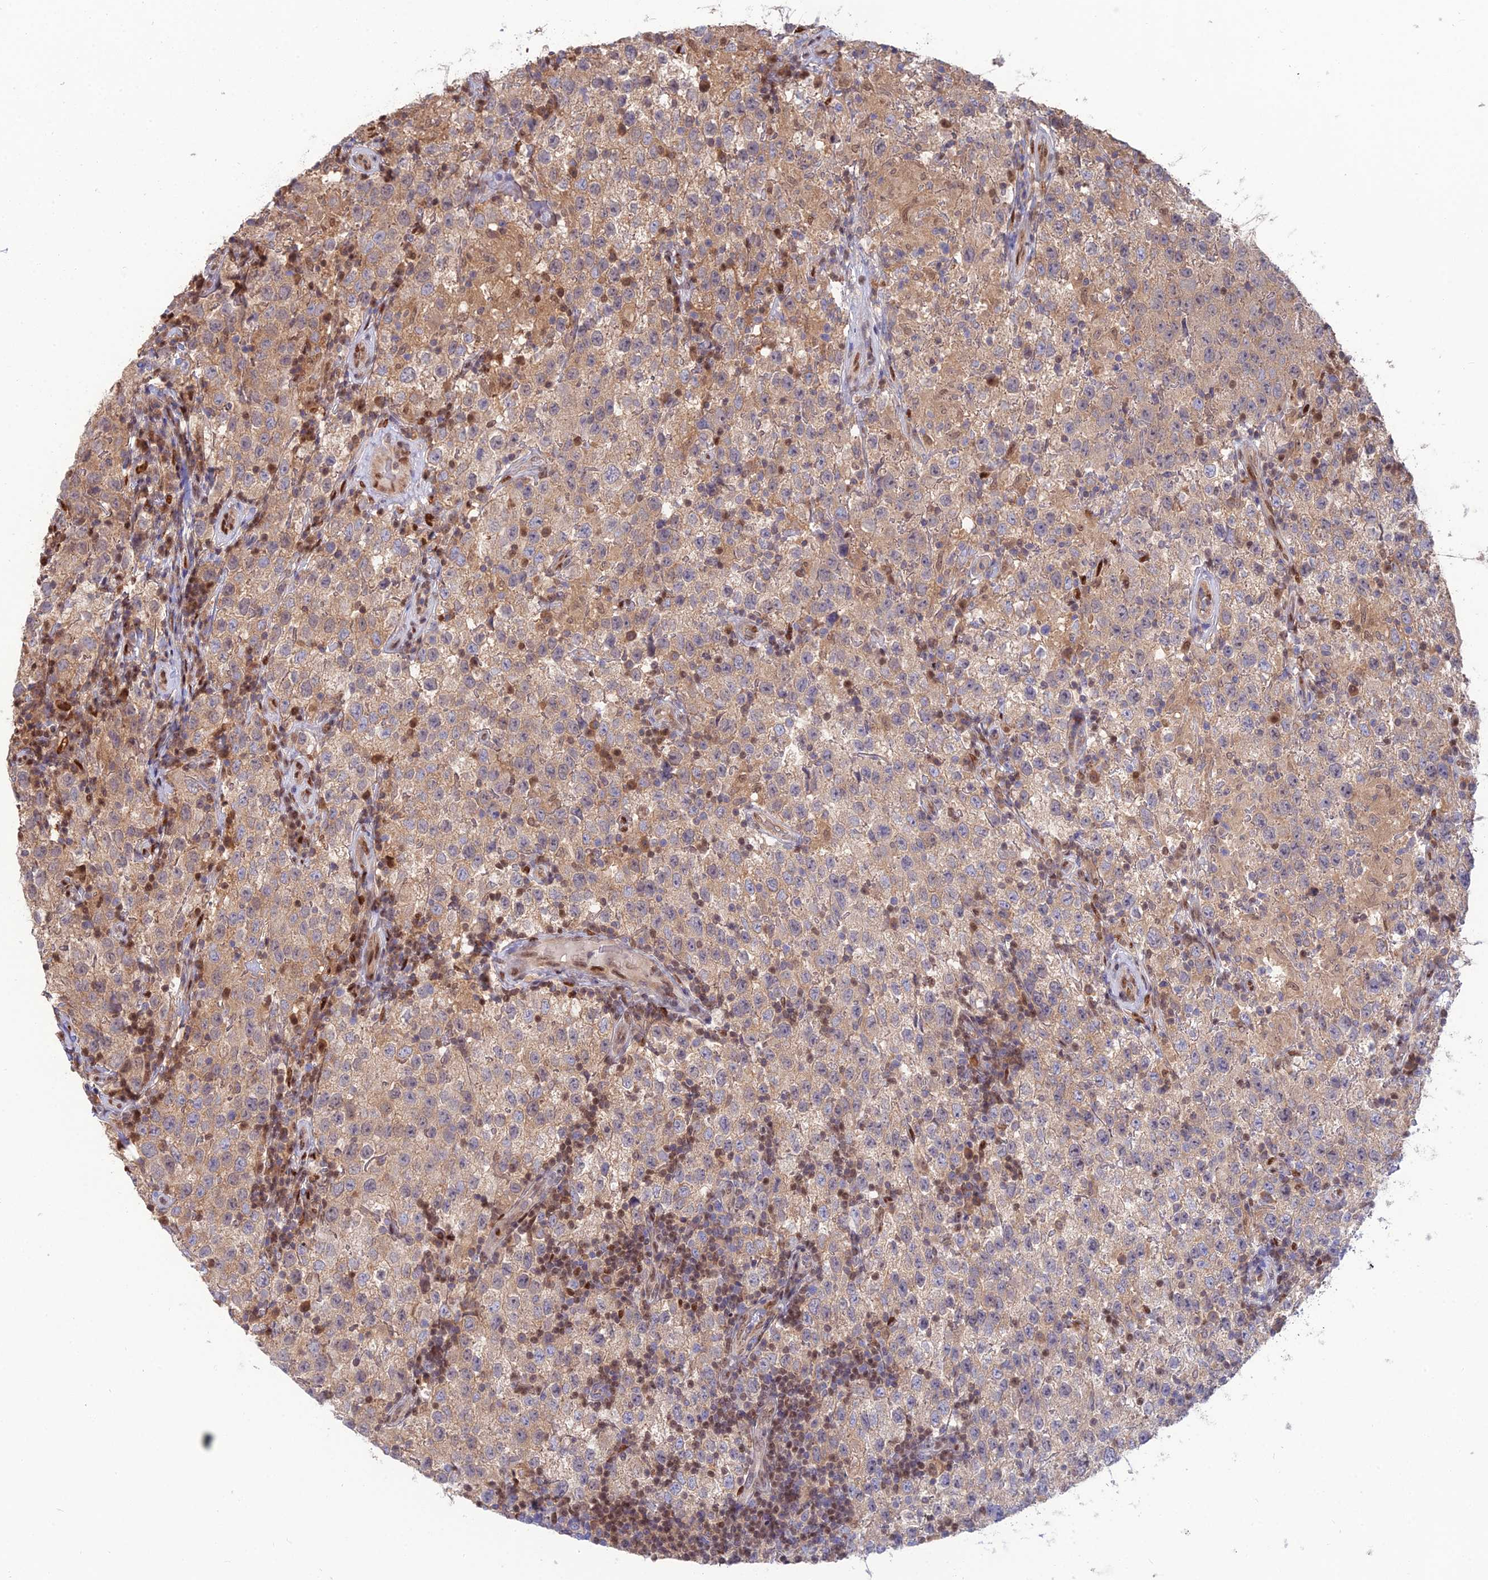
{"staining": {"intensity": "weak", "quantity": "25%-75%", "location": "cytoplasmic/membranous"}, "tissue": "testis cancer", "cell_type": "Tumor cells", "image_type": "cancer", "snomed": [{"axis": "morphology", "description": "Seminoma, NOS"}, {"axis": "morphology", "description": "Carcinoma, Embryonal, NOS"}, {"axis": "topography", "description": "Testis"}], "caption": "There is low levels of weak cytoplasmic/membranous positivity in tumor cells of seminoma (testis), as demonstrated by immunohistochemical staining (brown color).", "gene": "DNPEP", "patient": {"sex": "male", "age": 41}}